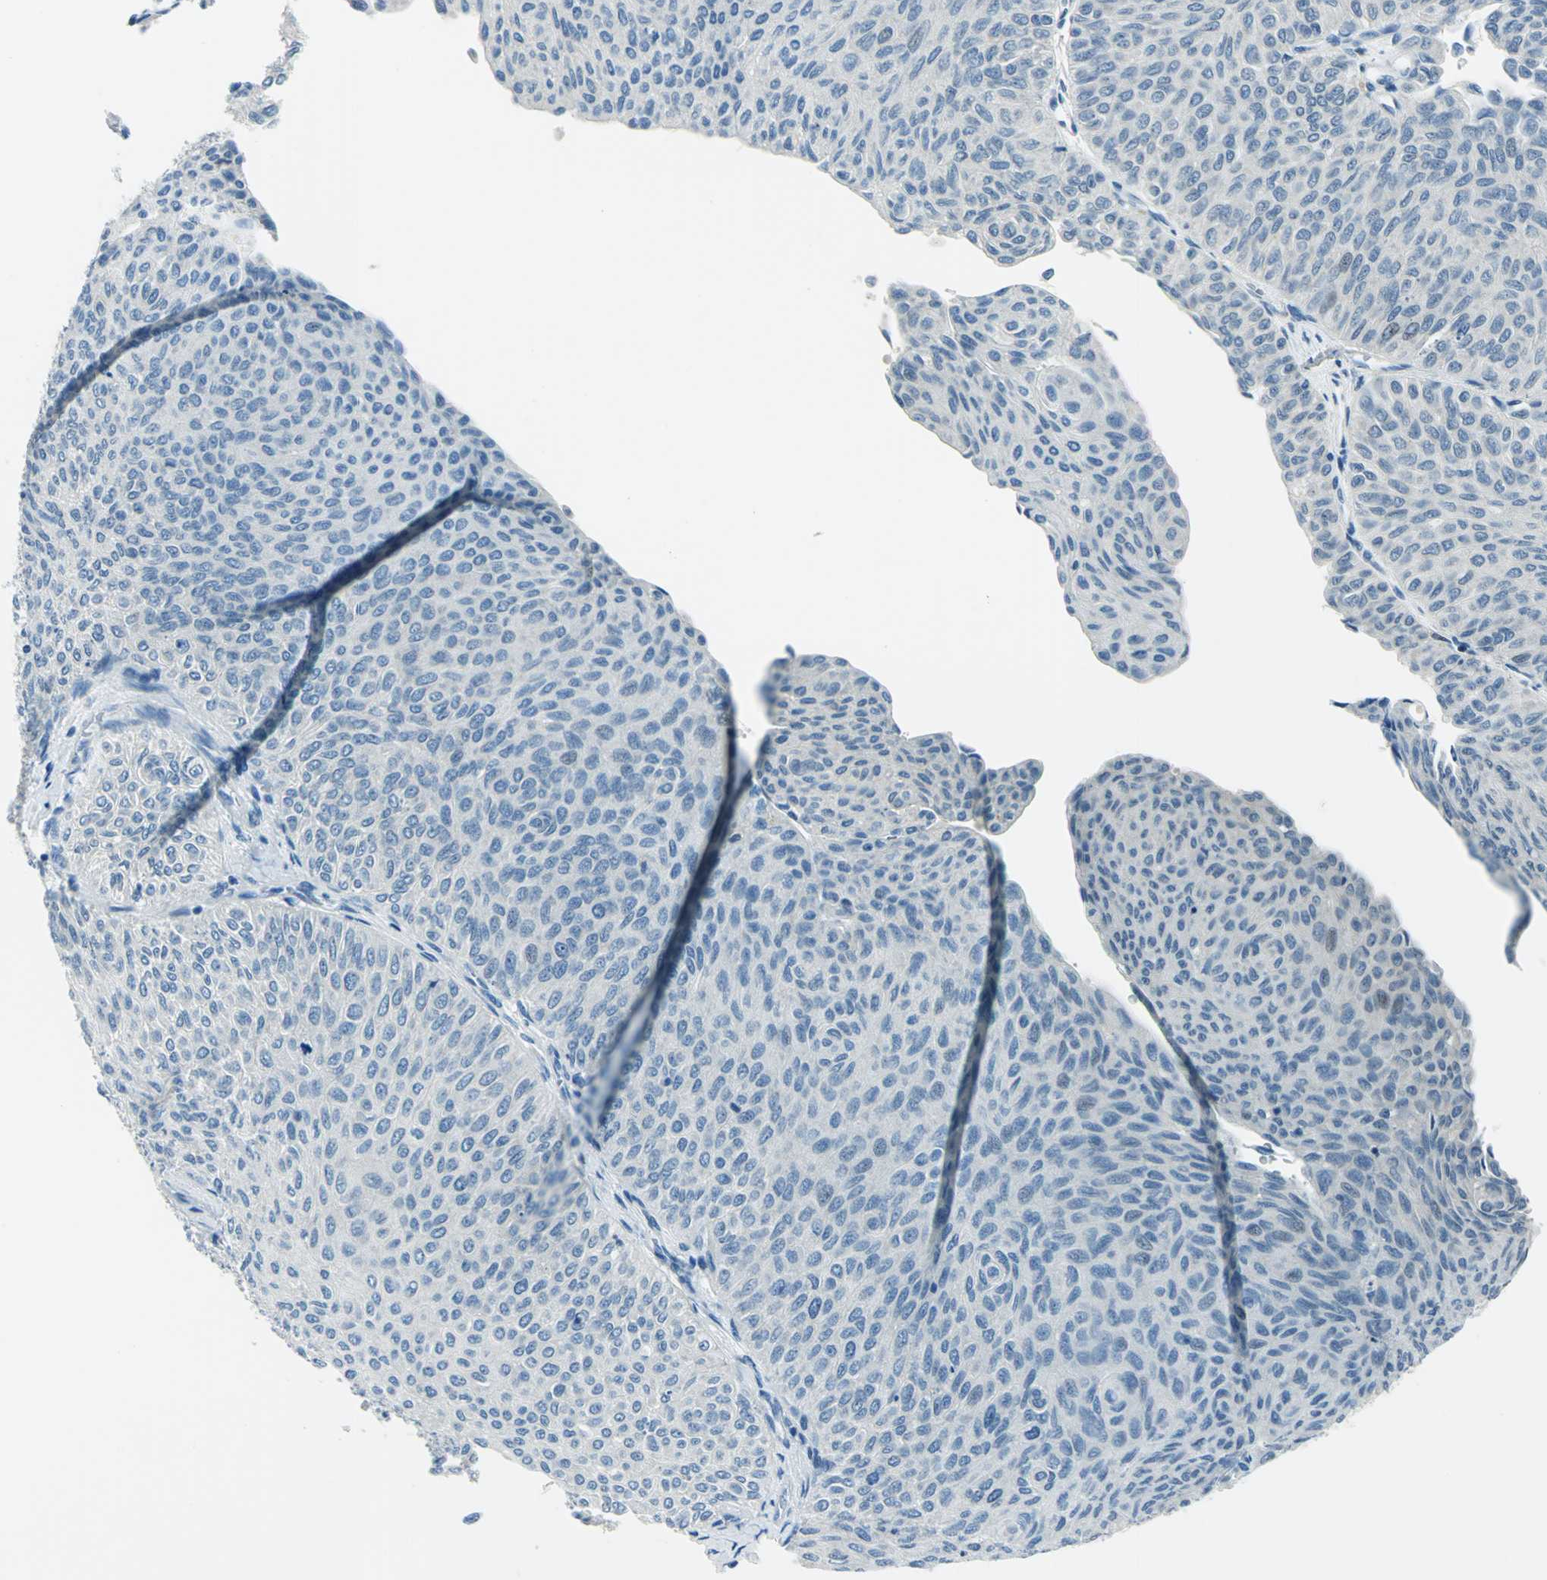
{"staining": {"intensity": "weak", "quantity": "<25%", "location": "cytoplasmic/membranous,nuclear"}, "tissue": "urothelial cancer", "cell_type": "Tumor cells", "image_type": "cancer", "snomed": [{"axis": "morphology", "description": "Urothelial carcinoma, Low grade"}, {"axis": "topography", "description": "Urinary bladder"}], "caption": "Human low-grade urothelial carcinoma stained for a protein using IHC demonstrates no staining in tumor cells.", "gene": "AKR1A1", "patient": {"sex": "male", "age": 78}}